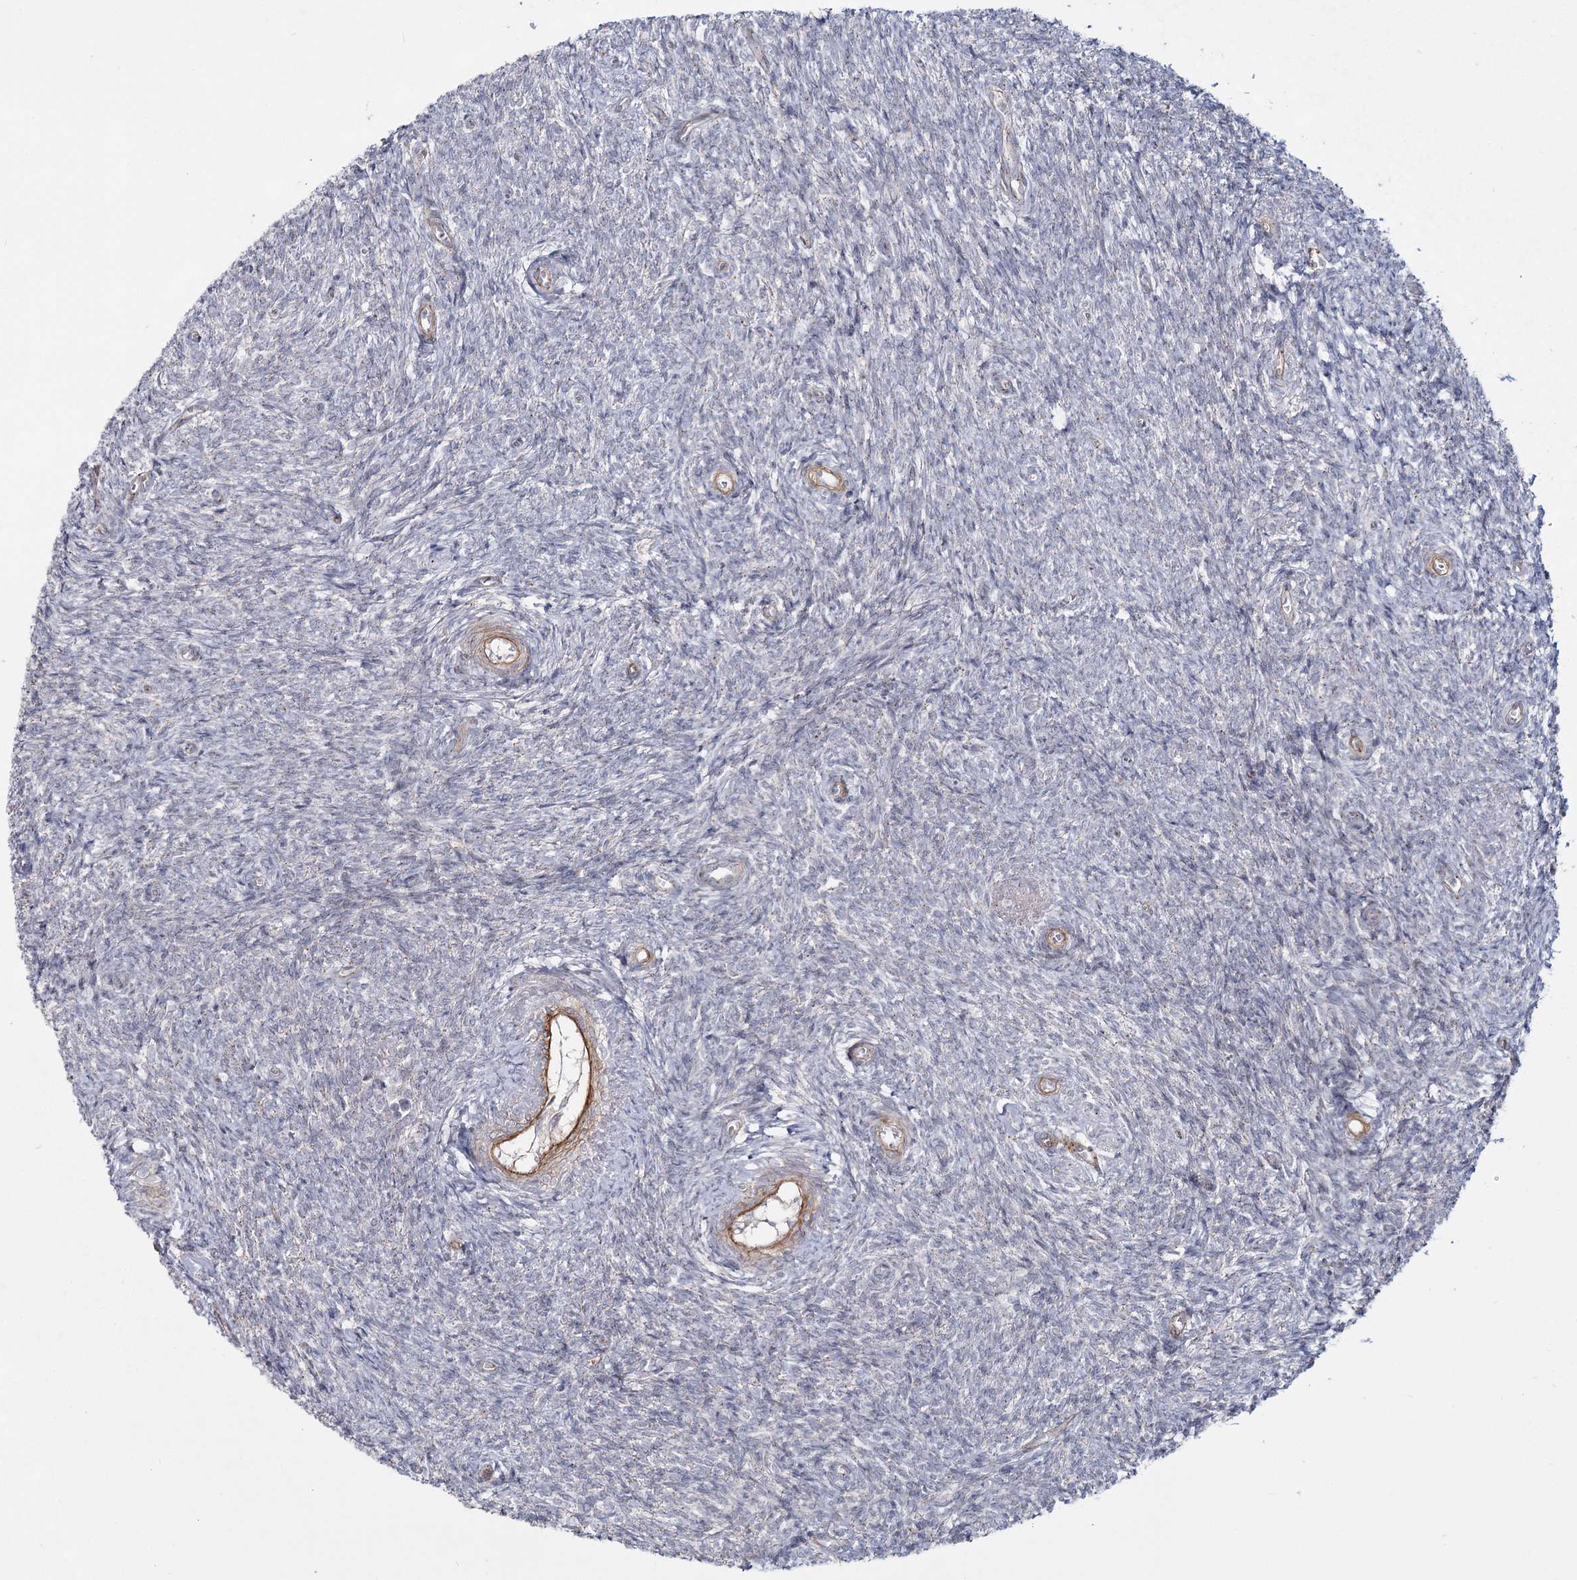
{"staining": {"intensity": "negative", "quantity": "none", "location": "none"}, "tissue": "ovary", "cell_type": "Ovarian stroma cells", "image_type": "normal", "snomed": [{"axis": "morphology", "description": "Normal tissue, NOS"}, {"axis": "topography", "description": "Ovary"}], "caption": "DAB (3,3'-diaminobenzidine) immunohistochemical staining of benign ovary shows no significant expression in ovarian stroma cells. The staining was performed using DAB (3,3'-diaminobenzidine) to visualize the protein expression in brown, while the nuclei were stained in blue with hematoxylin (Magnification: 20x).", "gene": "ATL2", "patient": {"sex": "female", "age": 44}}